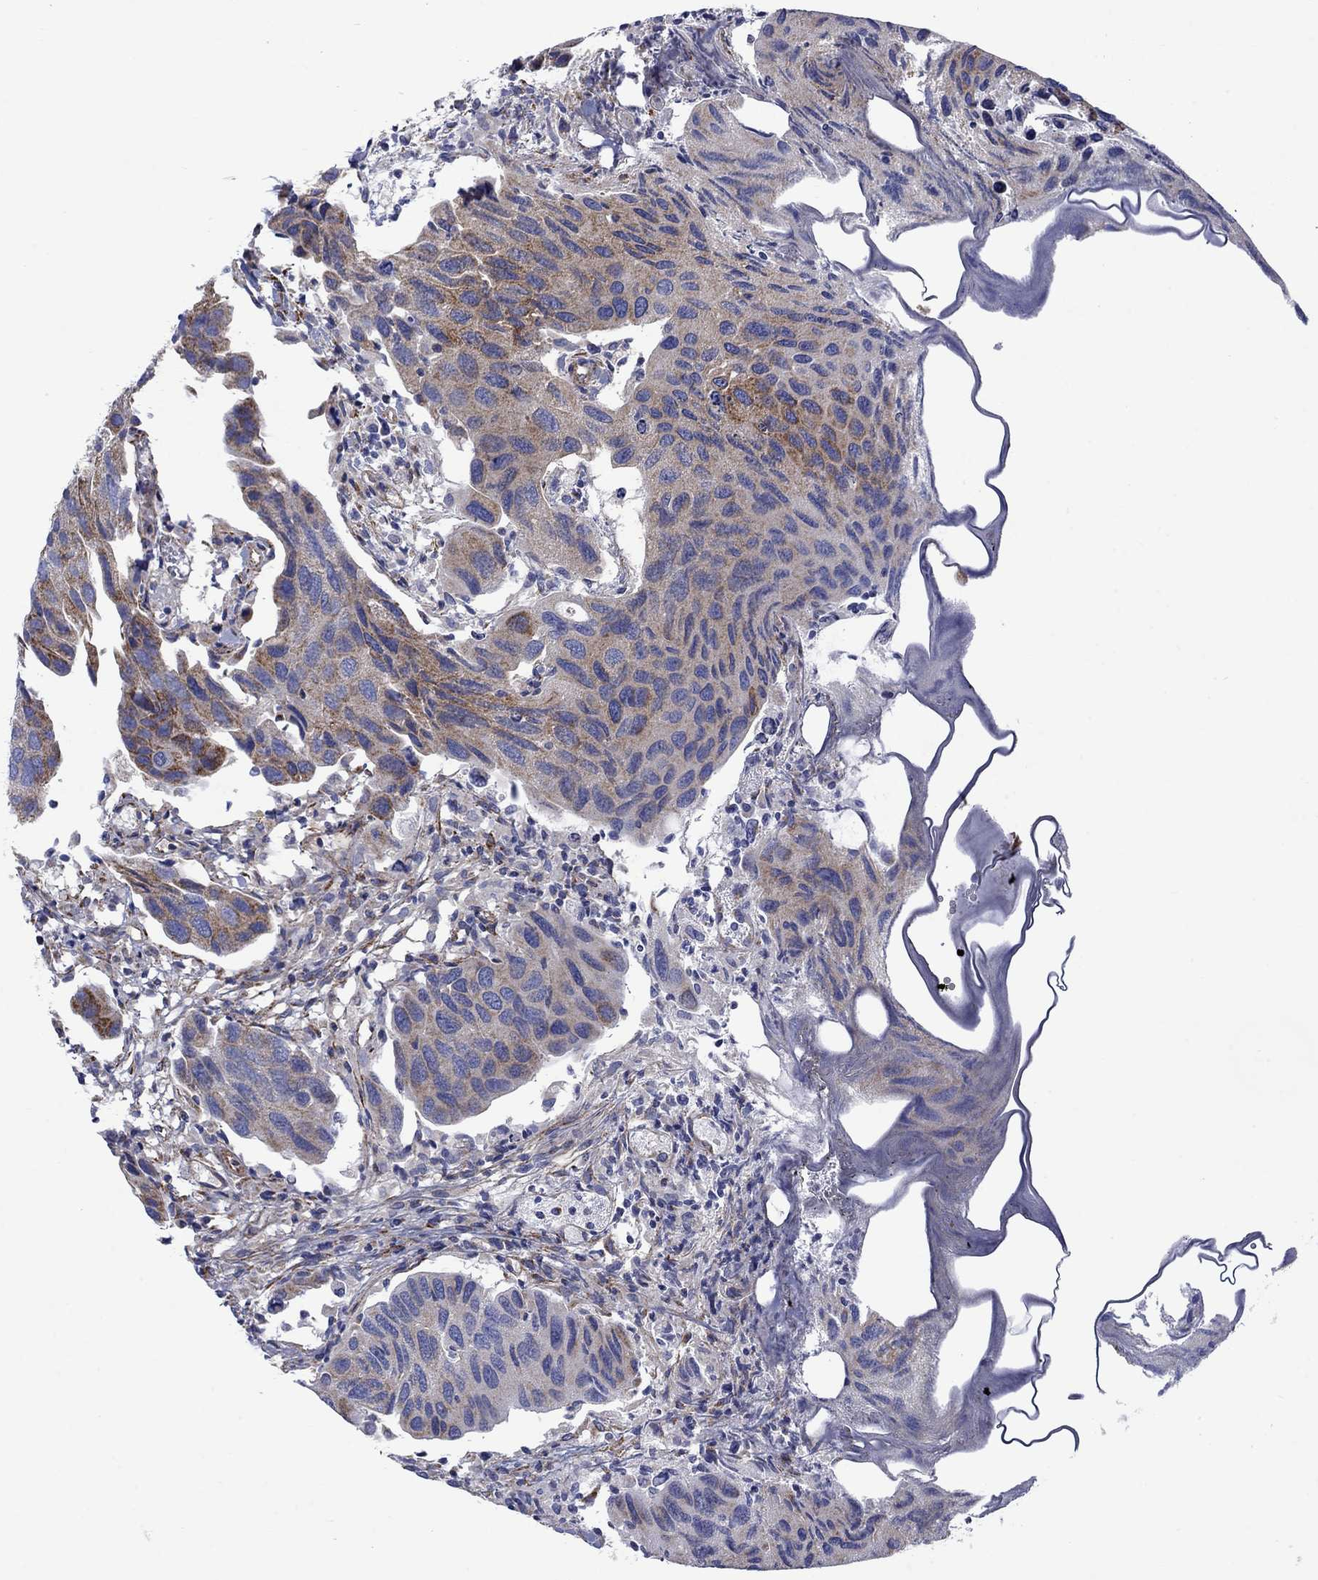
{"staining": {"intensity": "moderate", "quantity": "25%-75%", "location": "cytoplasmic/membranous"}, "tissue": "urothelial cancer", "cell_type": "Tumor cells", "image_type": "cancer", "snomed": [{"axis": "morphology", "description": "Urothelial carcinoma, High grade"}, {"axis": "topography", "description": "Urinary bladder"}], "caption": "This photomicrograph shows immunohistochemistry (IHC) staining of urothelial cancer, with medium moderate cytoplasmic/membranous staining in approximately 25%-75% of tumor cells.", "gene": "CISD1", "patient": {"sex": "male", "age": 79}}